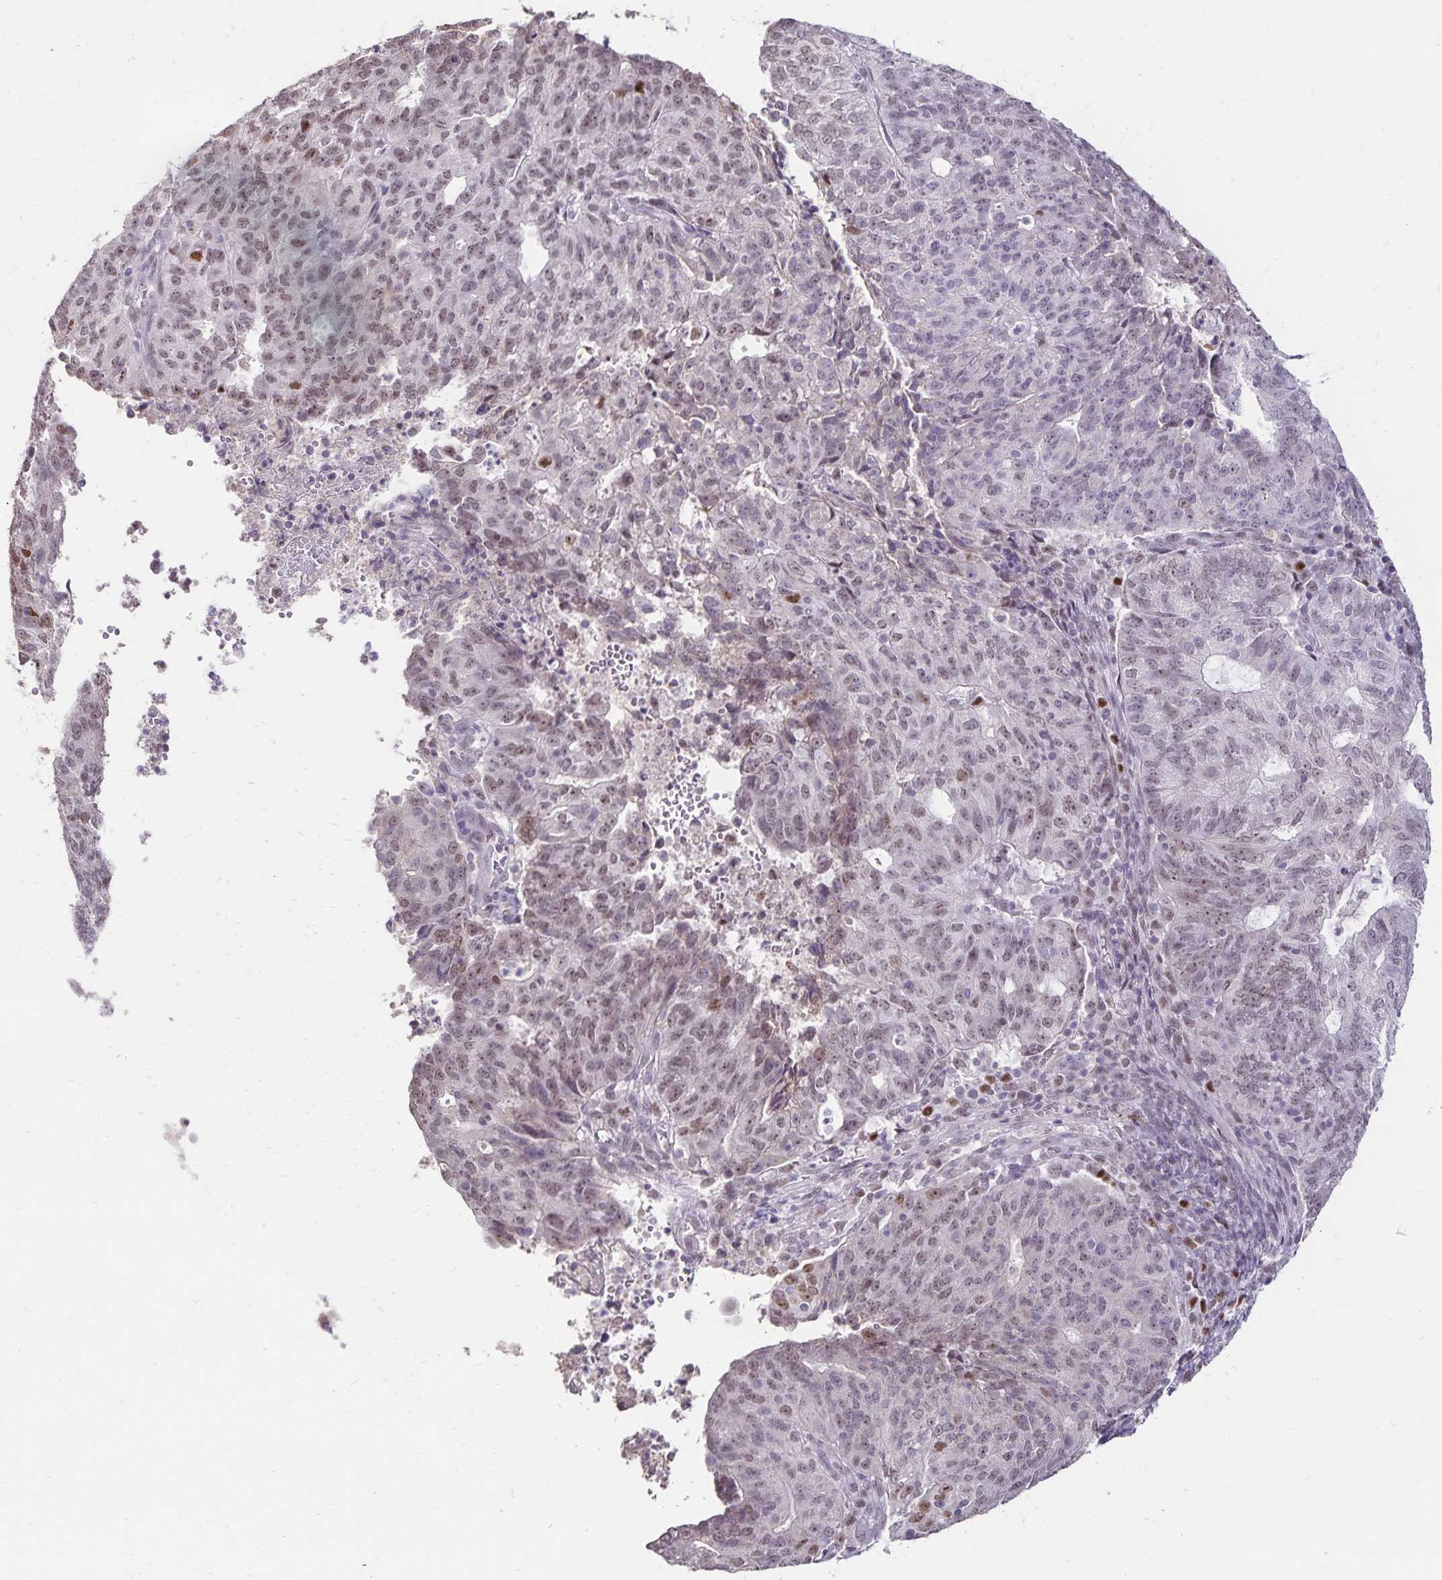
{"staining": {"intensity": "moderate", "quantity": "<25%", "location": "nuclear"}, "tissue": "endometrial cancer", "cell_type": "Tumor cells", "image_type": "cancer", "snomed": [{"axis": "morphology", "description": "Adenocarcinoma, NOS"}, {"axis": "topography", "description": "Endometrium"}], "caption": "The micrograph demonstrates immunohistochemical staining of endometrial cancer (adenocarcinoma). There is moderate nuclear expression is present in about <25% of tumor cells. Ihc stains the protein in brown and the nuclei are stained blue.", "gene": "POLB", "patient": {"sex": "female", "age": 82}}